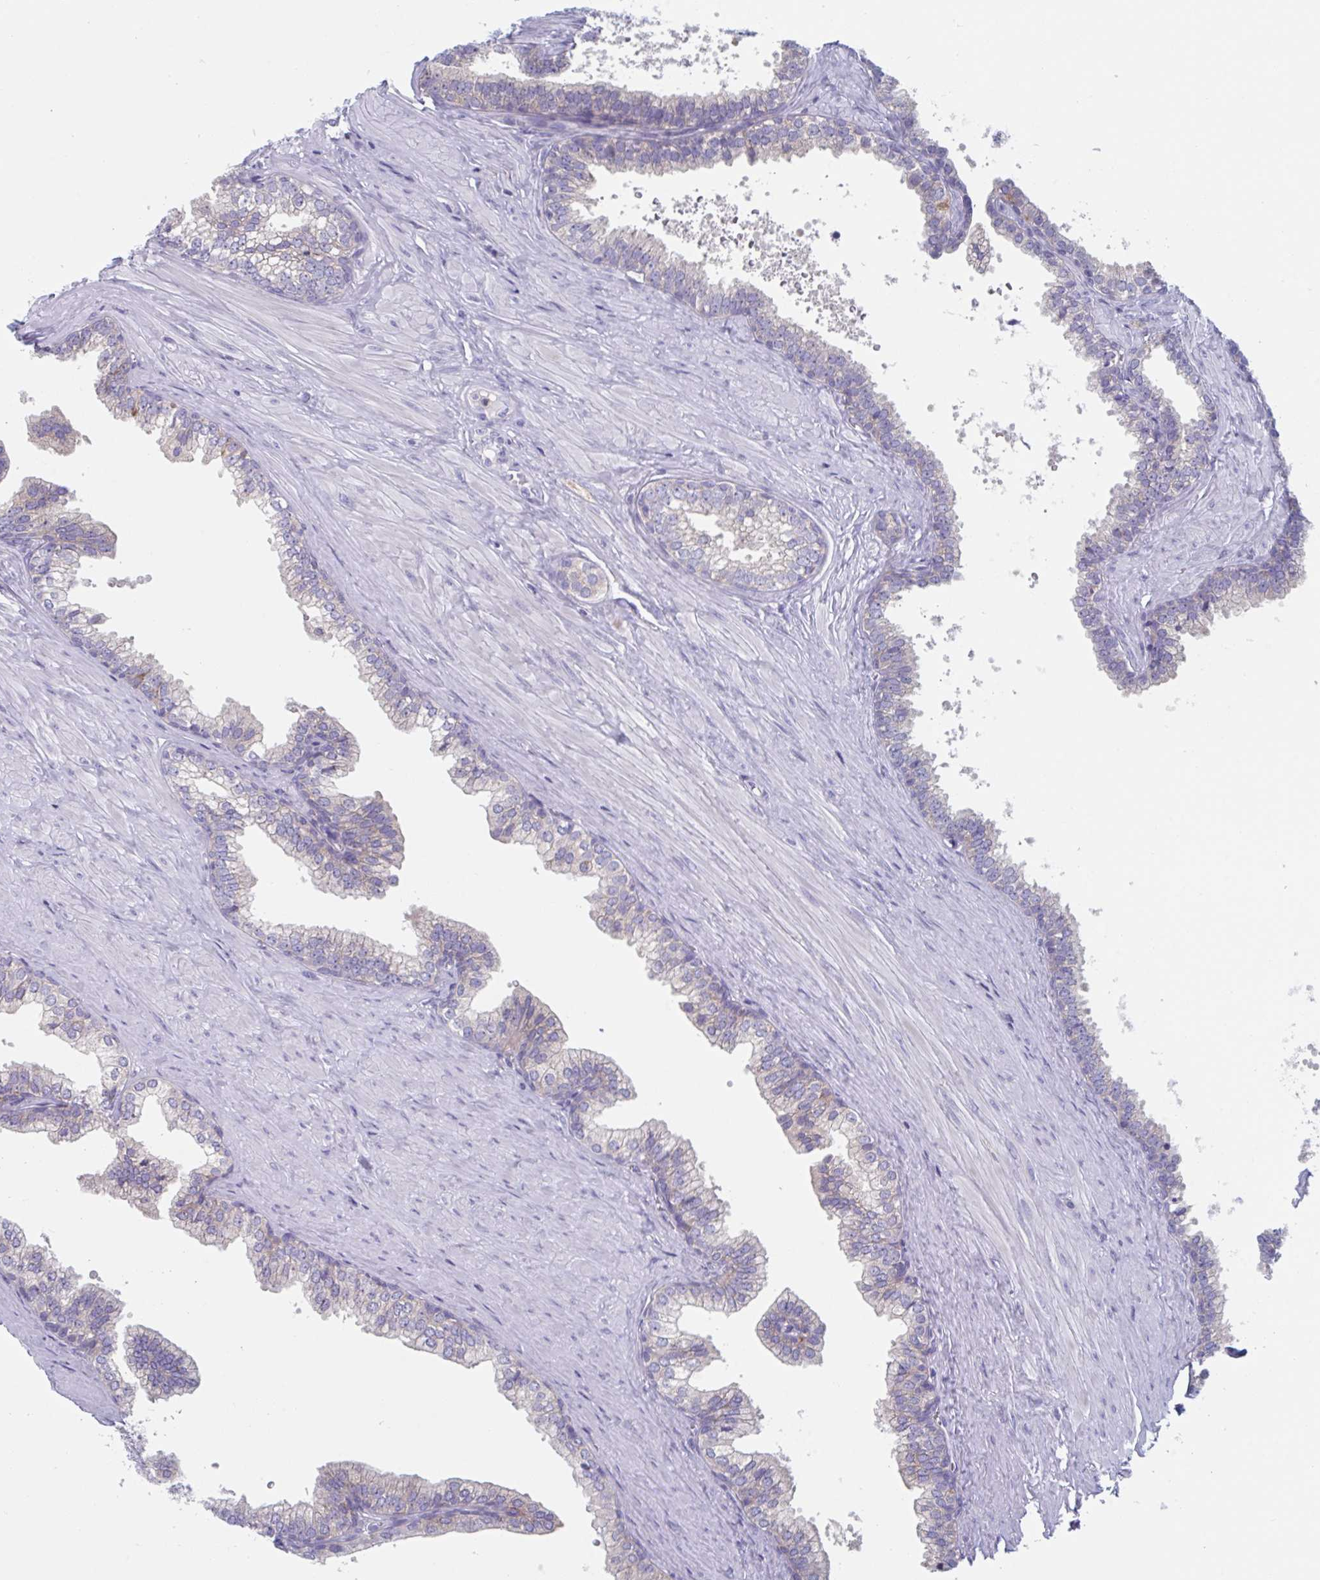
{"staining": {"intensity": "negative", "quantity": "none", "location": "none"}, "tissue": "prostate", "cell_type": "Glandular cells", "image_type": "normal", "snomed": [{"axis": "morphology", "description": "Normal tissue, NOS"}, {"axis": "topography", "description": "Prostate"}, {"axis": "topography", "description": "Peripheral nerve tissue"}], "caption": "Glandular cells show no significant expression in benign prostate. Brightfield microscopy of immunohistochemistry stained with DAB (3,3'-diaminobenzidine) (brown) and hematoxylin (blue), captured at high magnification.", "gene": "NIPSNAP1", "patient": {"sex": "male", "age": 55}}